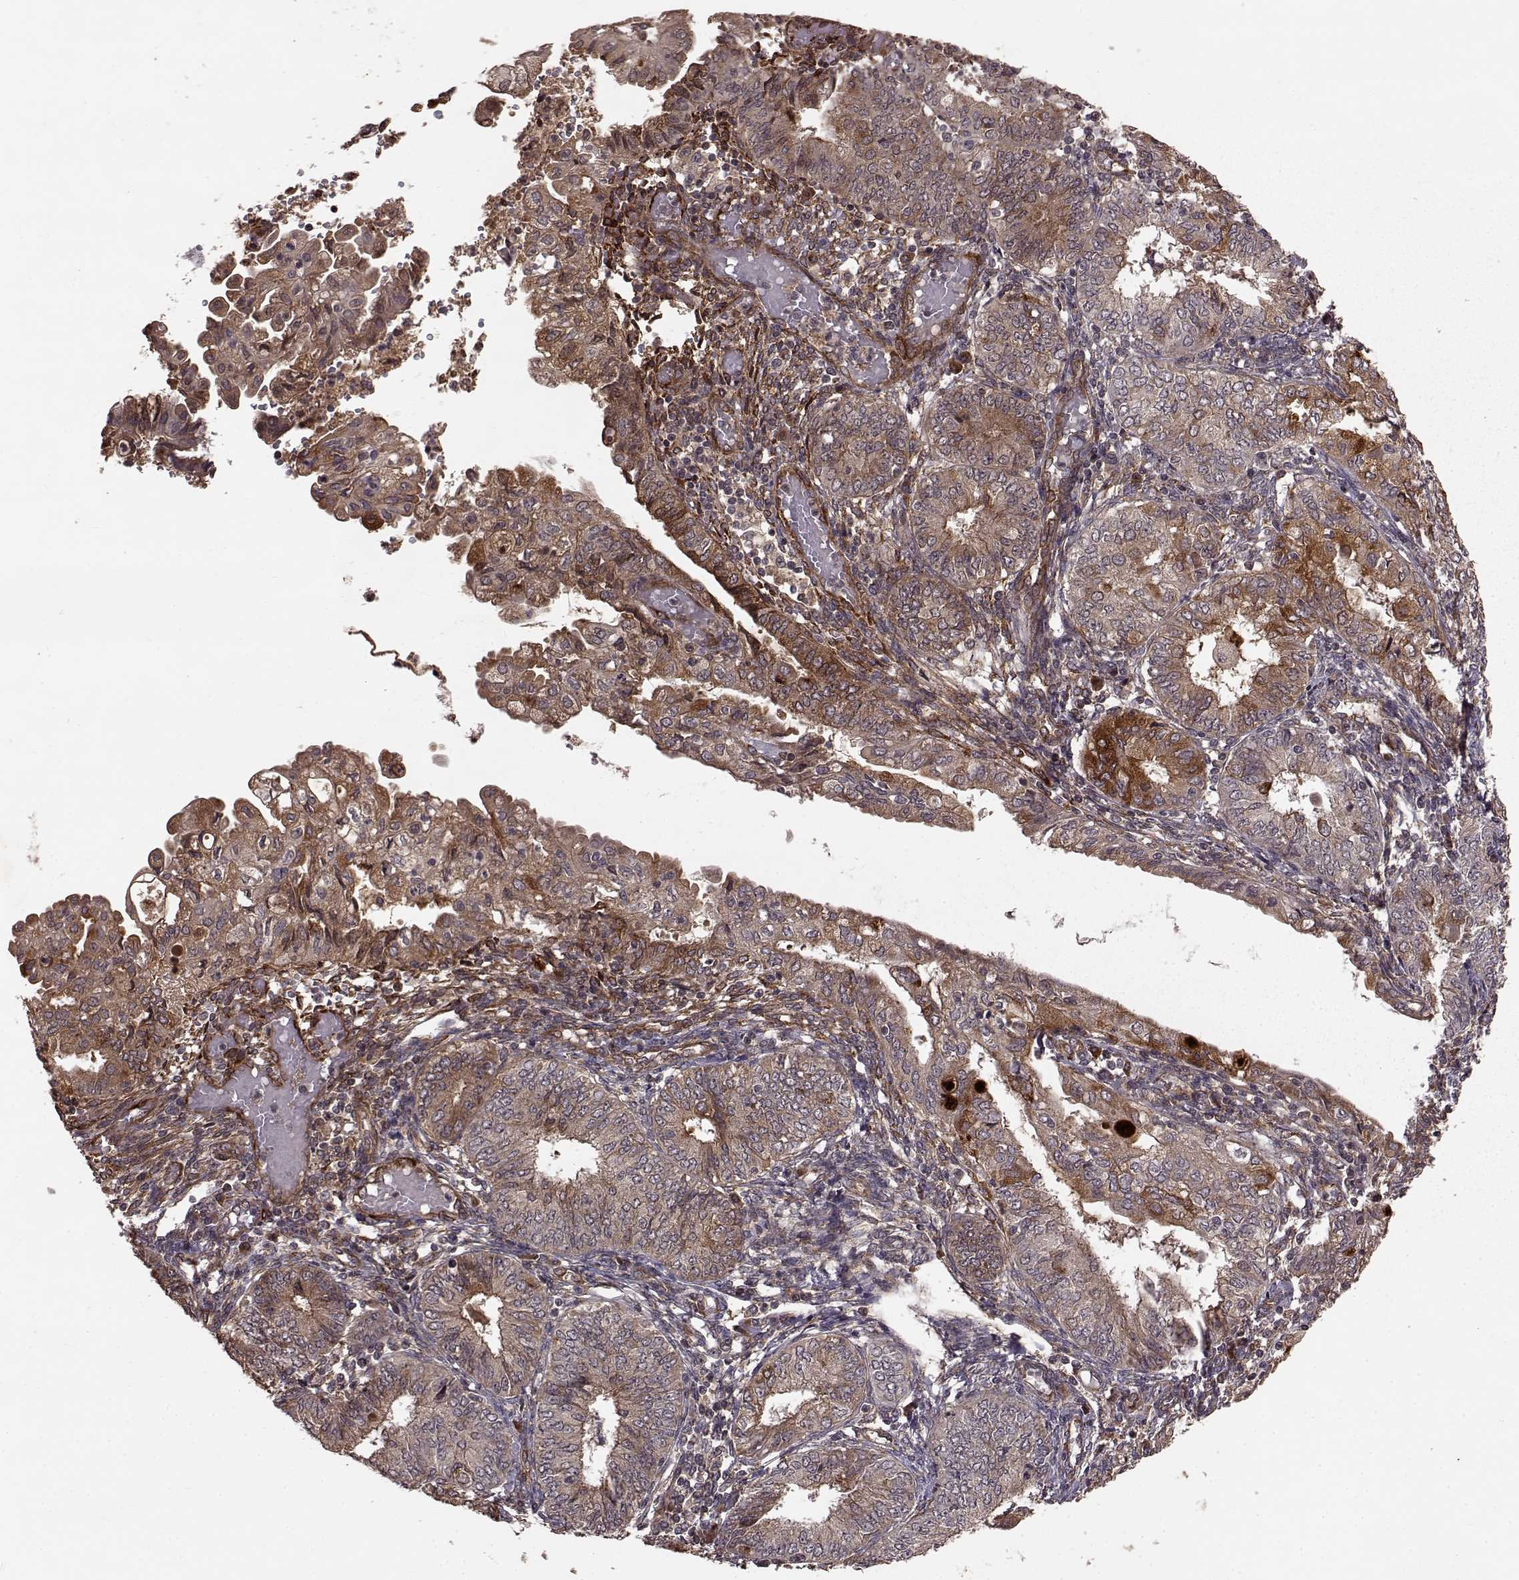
{"staining": {"intensity": "moderate", "quantity": ">75%", "location": "cytoplasmic/membranous"}, "tissue": "endometrial cancer", "cell_type": "Tumor cells", "image_type": "cancer", "snomed": [{"axis": "morphology", "description": "Adenocarcinoma, NOS"}, {"axis": "topography", "description": "Endometrium"}], "caption": "A high-resolution photomicrograph shows immunohistochemistry staining of endometrial cancer, which demonstrates moderate cytoplasmic/membranous staining in about >75% of tumor cells.", "gene": "FSTL1", "patient": {"sex": "female", "age": 68}}